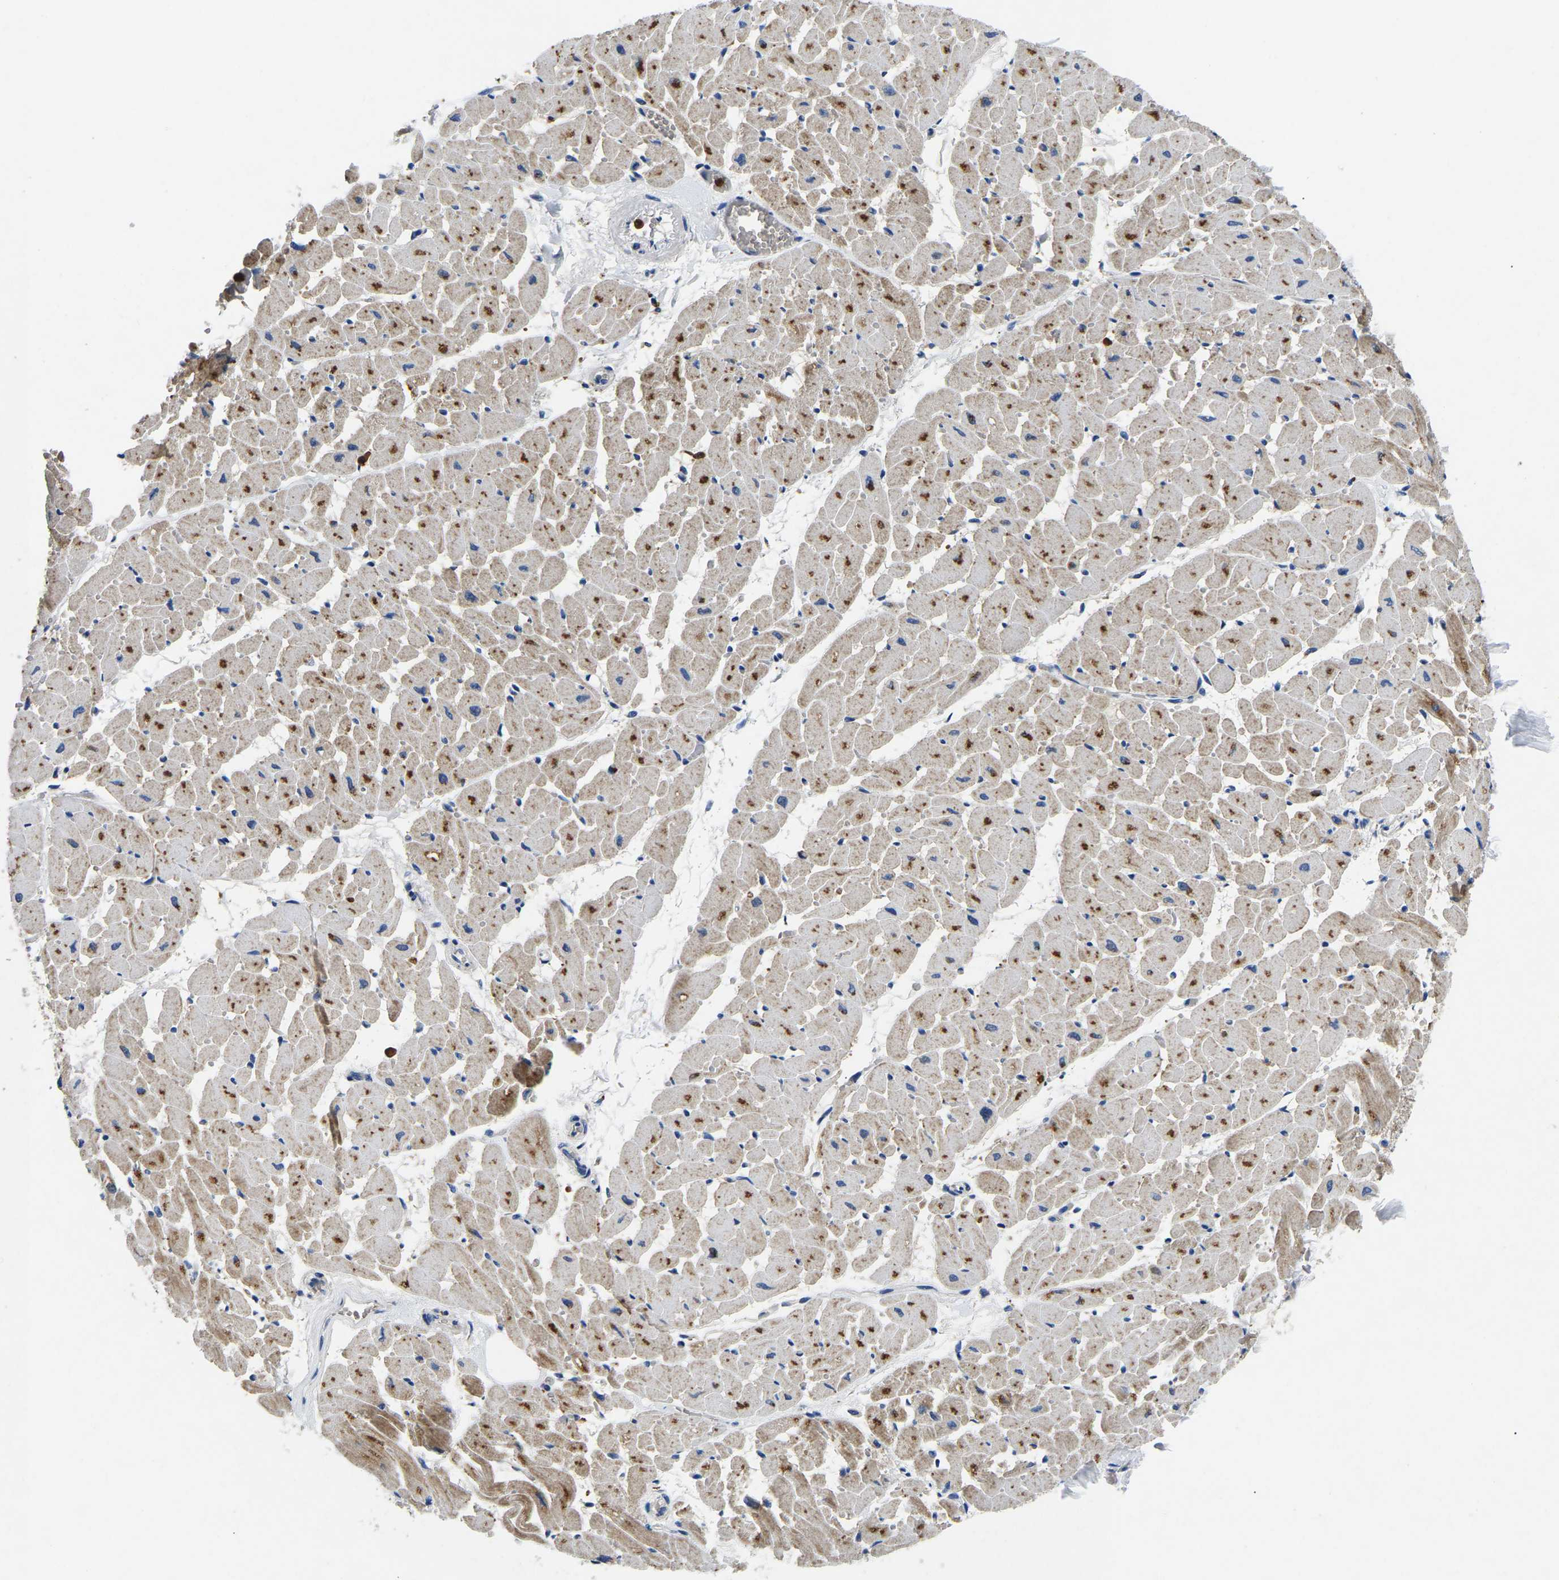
{"staining": {"intensity": "moderate", "quantity": "25%-75%", "location": "cytoplasmic/membranous"}, "tissue": "heart muscle", "cell_type": "Cardiomyocytes", "image_type": "normal", "snomed": [{"axis": "morphology", "description": "Normal tissue, NOS"}, {"axis": "topography", "description": "Heart"}], "caption": "Heart muscle was stained to show a protein in brown. There is medium levels of moderate cytoplasmic/membranous expression in about 25%-75% of cardiomyocytes. (brown staining indicates protein expression, while blue staining denotes nuclei).", "gene": "TOR1B", "patient": {"sex": "female", "age": 19}}